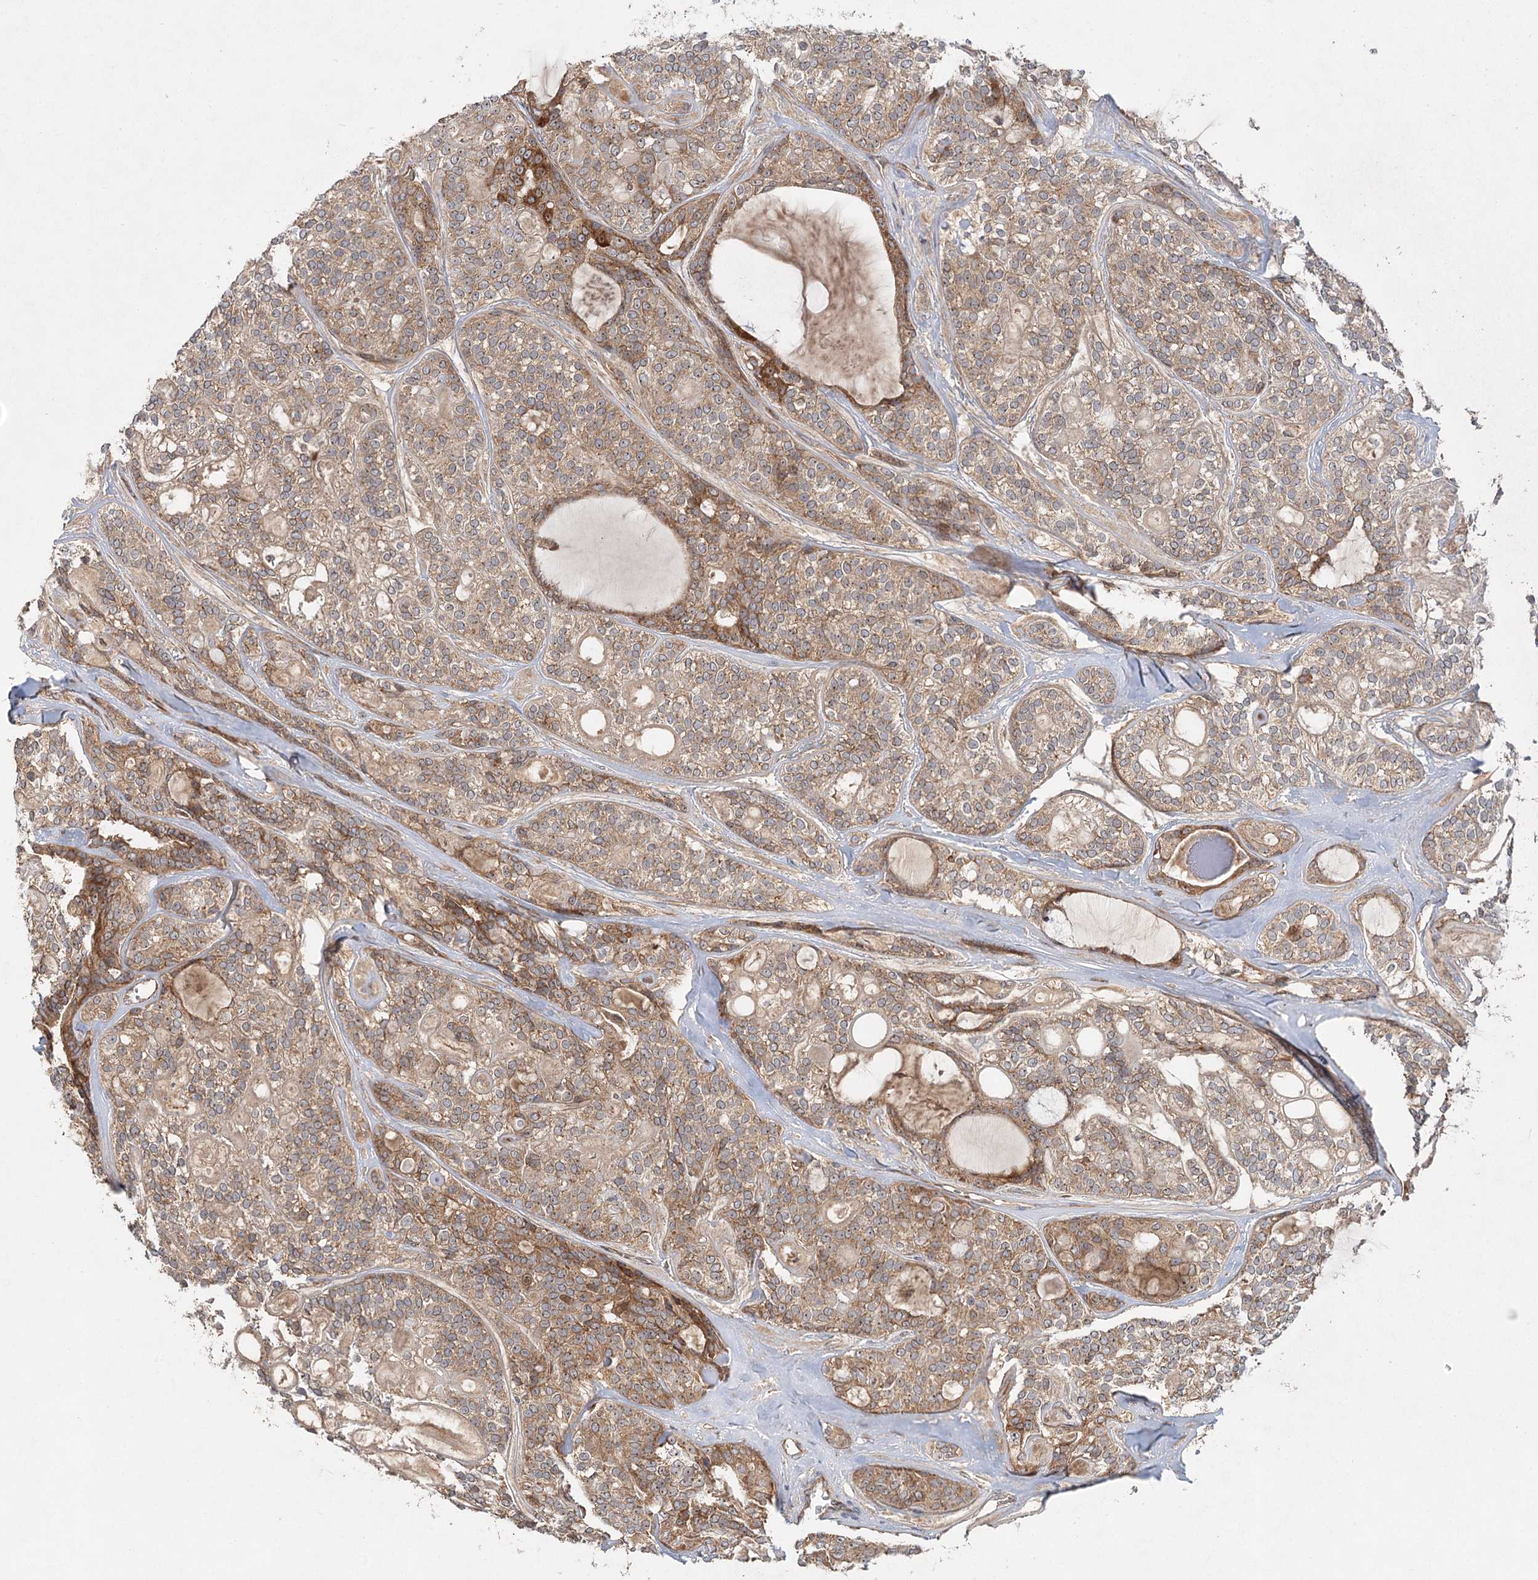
{"staining": {"intensity": "moderate", "quantity": ">75%", "location": "cytoplasmic/membranous,nuclear"}, "tissue": "head and neck cancer", "cell_type": "Tumor cells", "image_type": "cancer", "snomed": [{"axis": "morphology", "description": "Adenocarcinoma, NOS"}, {"axis": "topography", "description": "Head-Neck"}], "caption": "Head and neck cancer stained with immunohistochemistry displays moderate cytoplasmic/membranous and nuclear positivity in approximately >75% of tumor cells.", "gene": "RAPGEF6", "patient": {"sex": "male", "age": 66}}